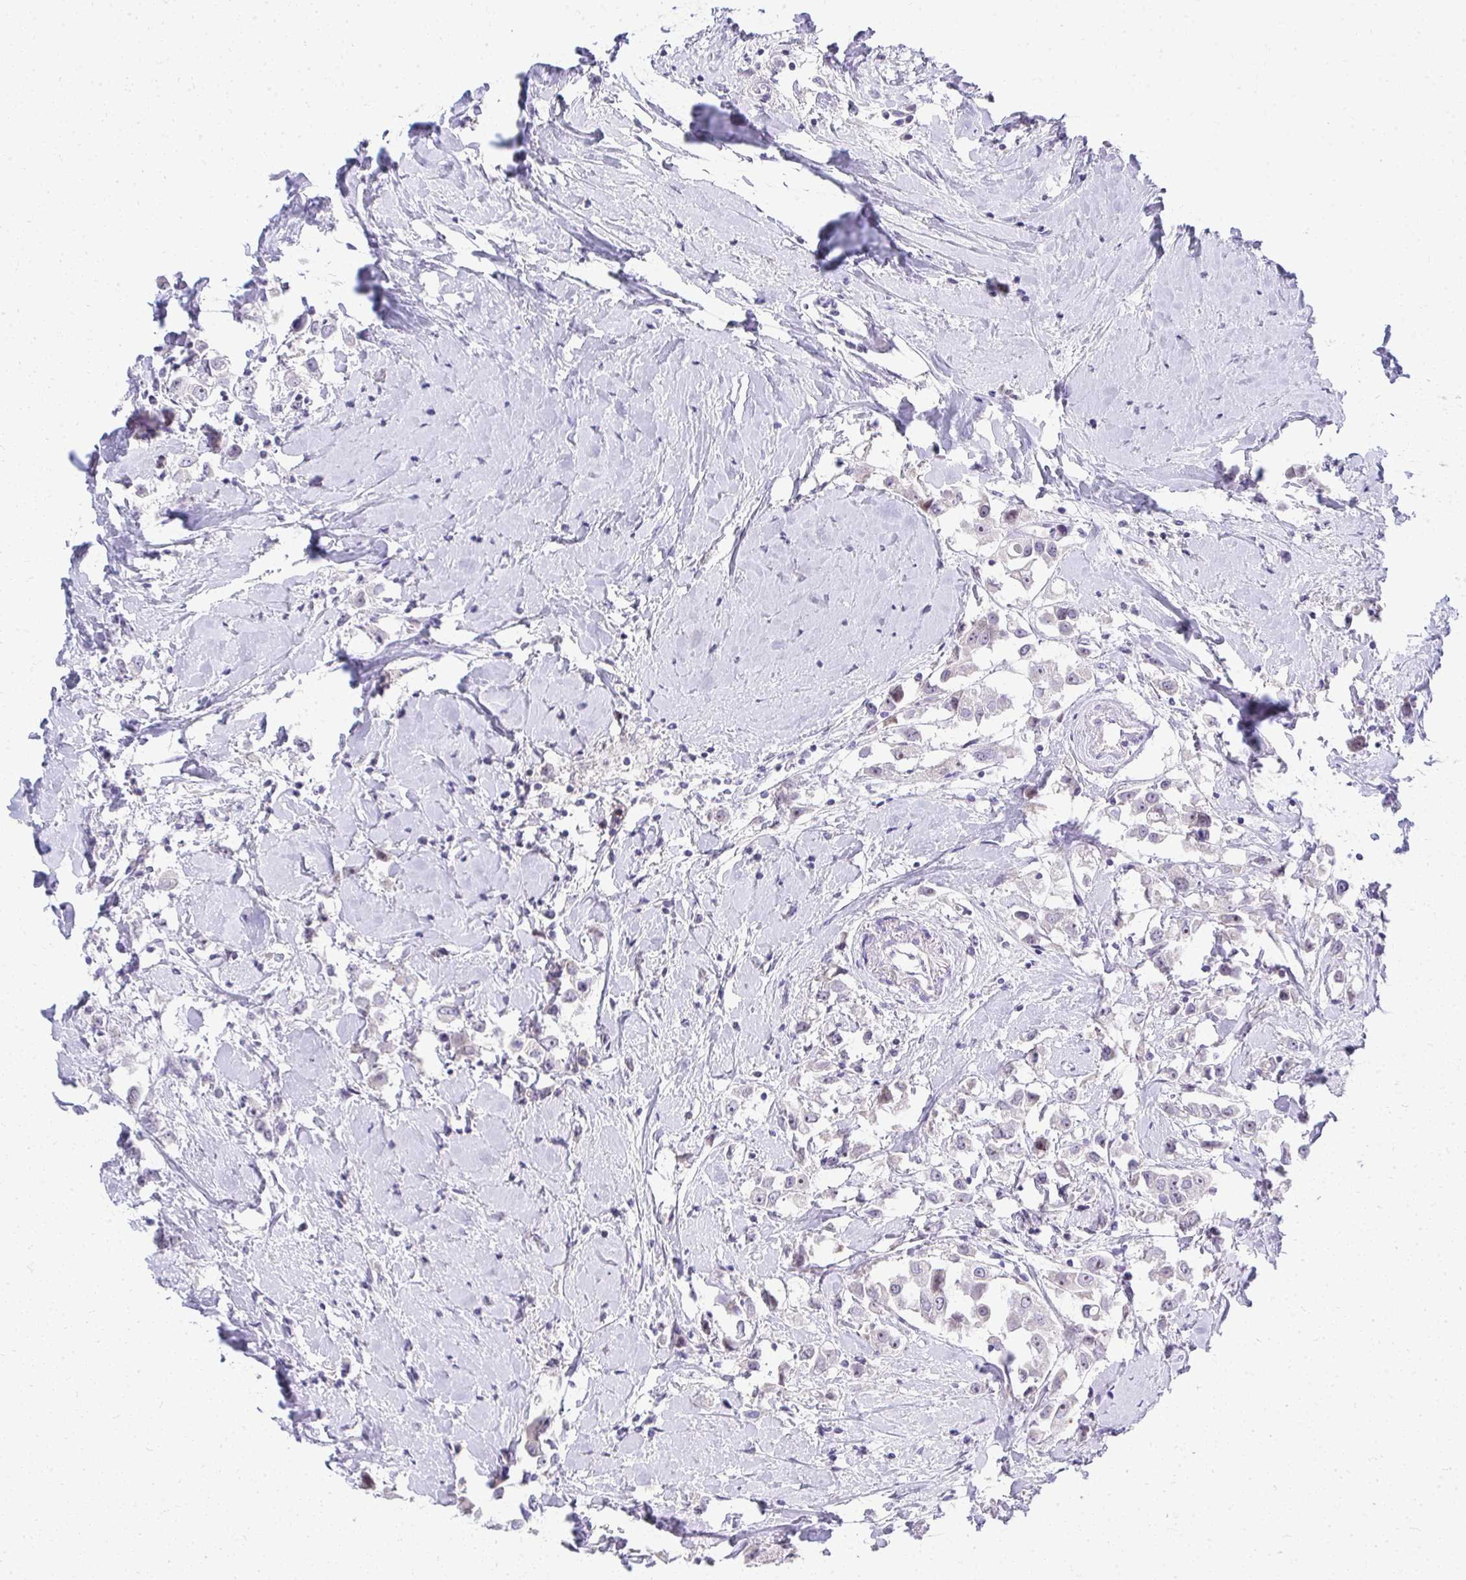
{"staining": {"intensity": "negative", "quantity": "none", "location": "none"}, "tissue": "breast cancer", "cell_type": "Tumor cells", "image_type": "cancer", "snomed": [{"axis": "morphology", "description": "Duct carcinoma"}, {"axis": "topography", "description": "Breast"}], "caption": "Immunohistochemistry of breast intraductal carcinoma demonstrates no staining in tumor cells. The staining is performed using DAB (3,3'-diaminobenzidine) brown chromogen with nuclei counter-stained in using hematoxylin.", "gene": "EID3", "patient": {"sex": "female", "age": 61}}